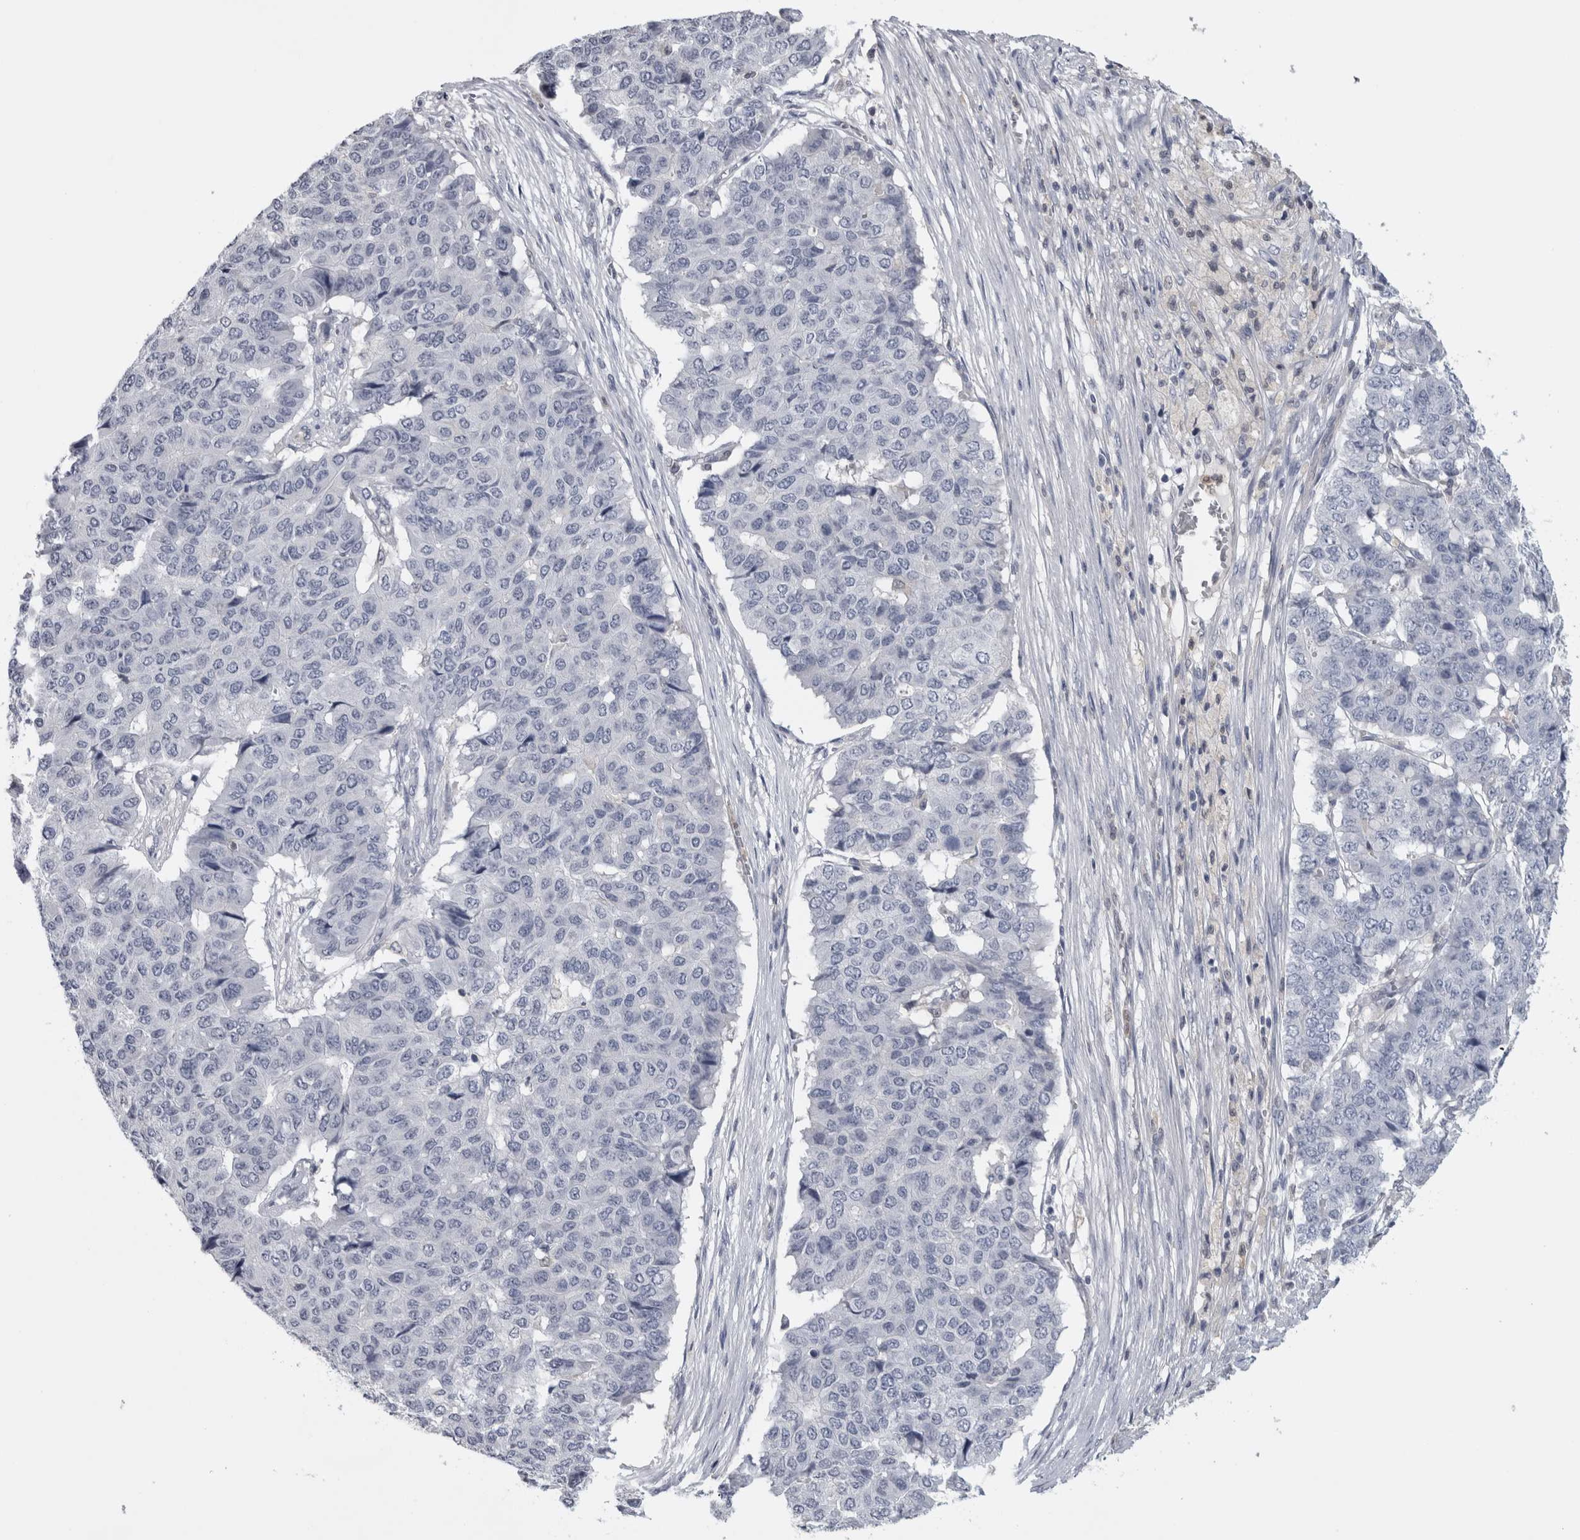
{"staining": {"intensity": "negative", "quantity": "none", "location": "none"}, "tissue": "pancreatic cancer", "cell_type": "Tumor cells", "image_type": "cancer", "snomed": [{"axis": "morphology", "description": "Adenocarcinoma, NOS"}, {"axis": "topography", "description": "Pancreas"}], "caption": "Immunohistochemistry histopathology image of pancreatic adenocarcinoma stained for a protein (brown), which exhibits no expression in tumor cells. Nuclei are stained in blue.", "gene": "NAPRT", "patient": {"sex": "male", "age": 50}}